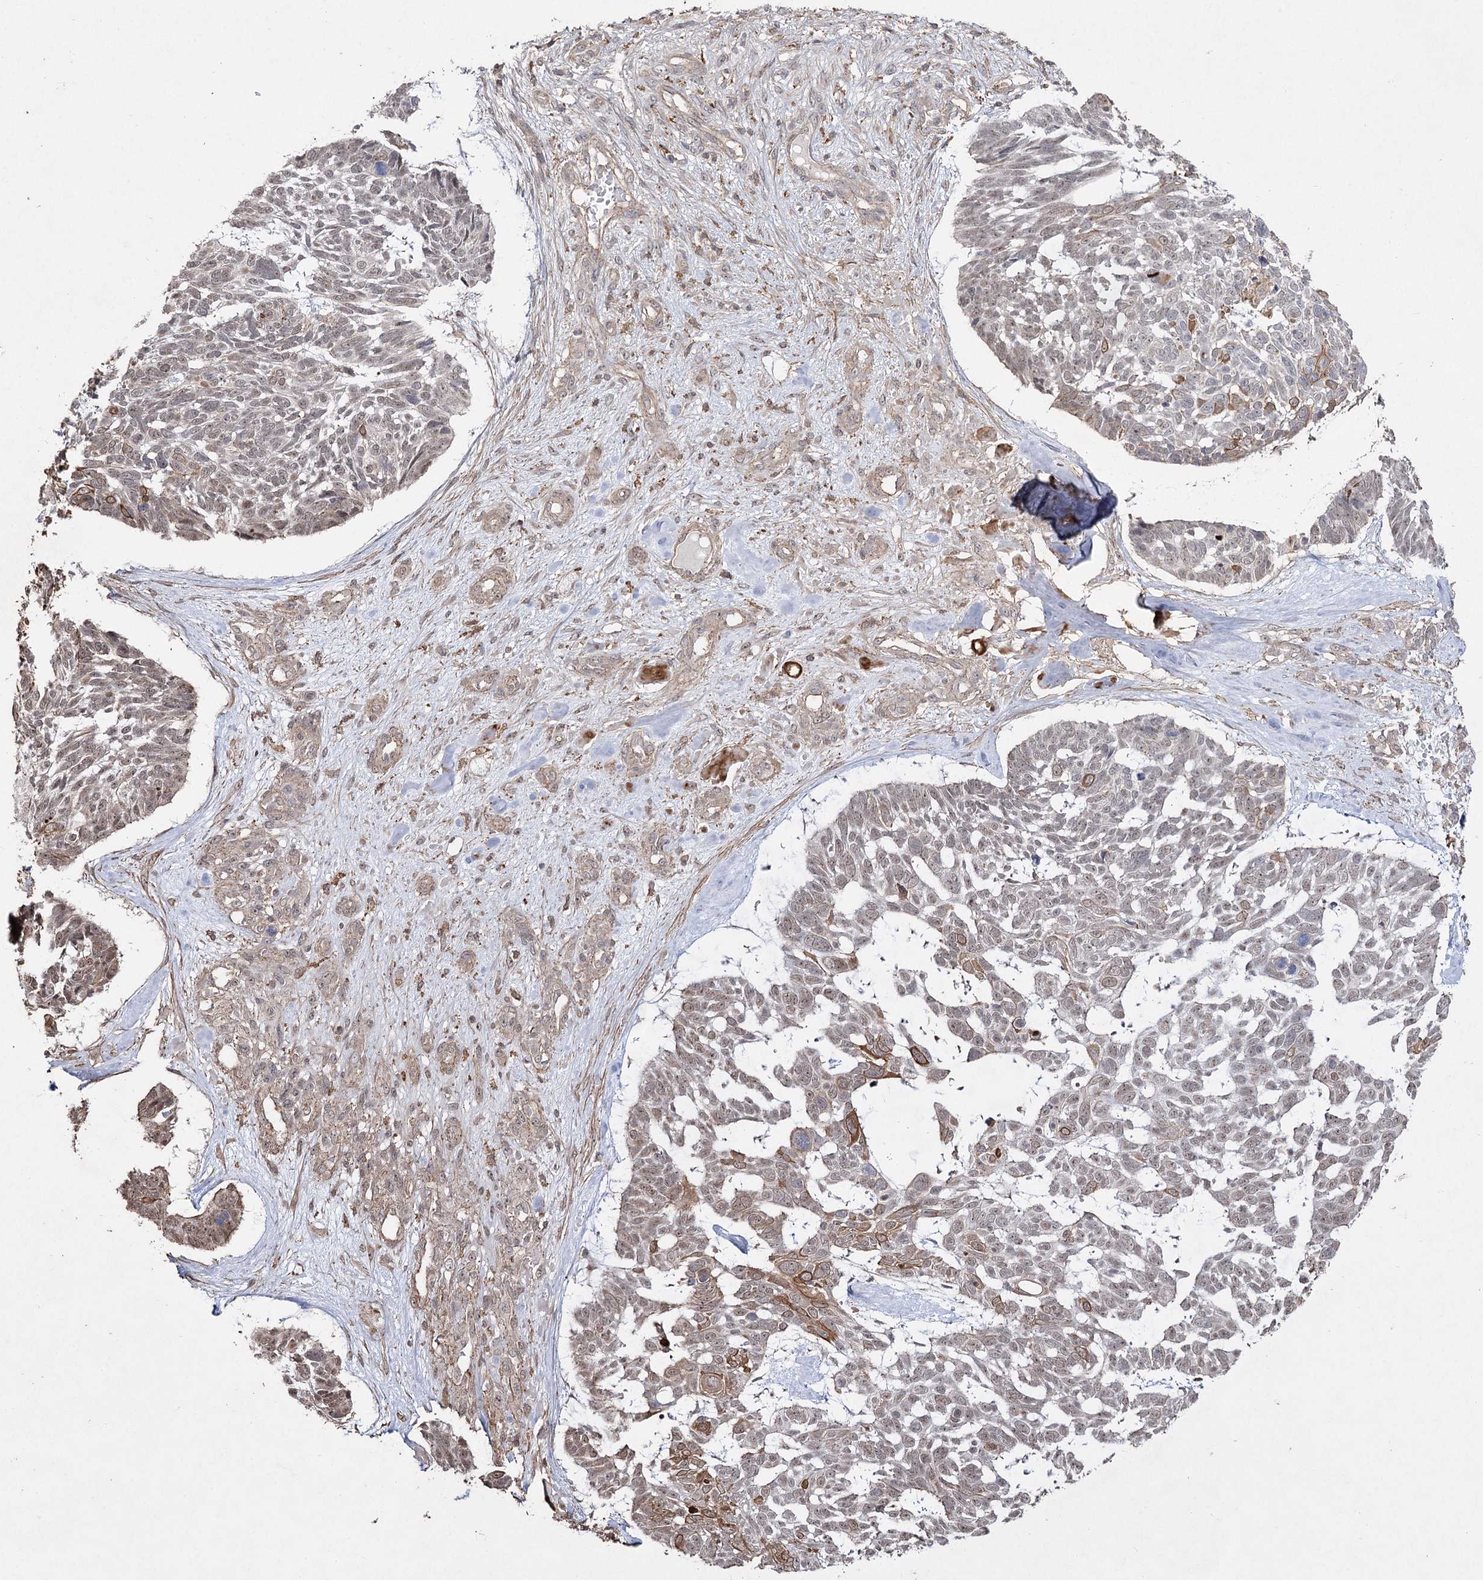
{"staining": {"intensity": "moderate", "quantity": "<25%", "location": "cytoplasmic/membranous,nuclear"}, "tissue": "skin cancer", "cell_type": "Tumor cells", "image_type": "cancer", "snomed": [{"axis": "morphology", "description": "Basal cell carcinoma"}, {"axis": "topography", "description": "Skin"}], "caption": "Tumor cells demonstrate low levels of moderate cytoplasmic/membranous and nuclear positivity in about <25% of cells in skin cancer.", "gene": "OBSL1", "patient": {"sex": "male", "age": 88}}